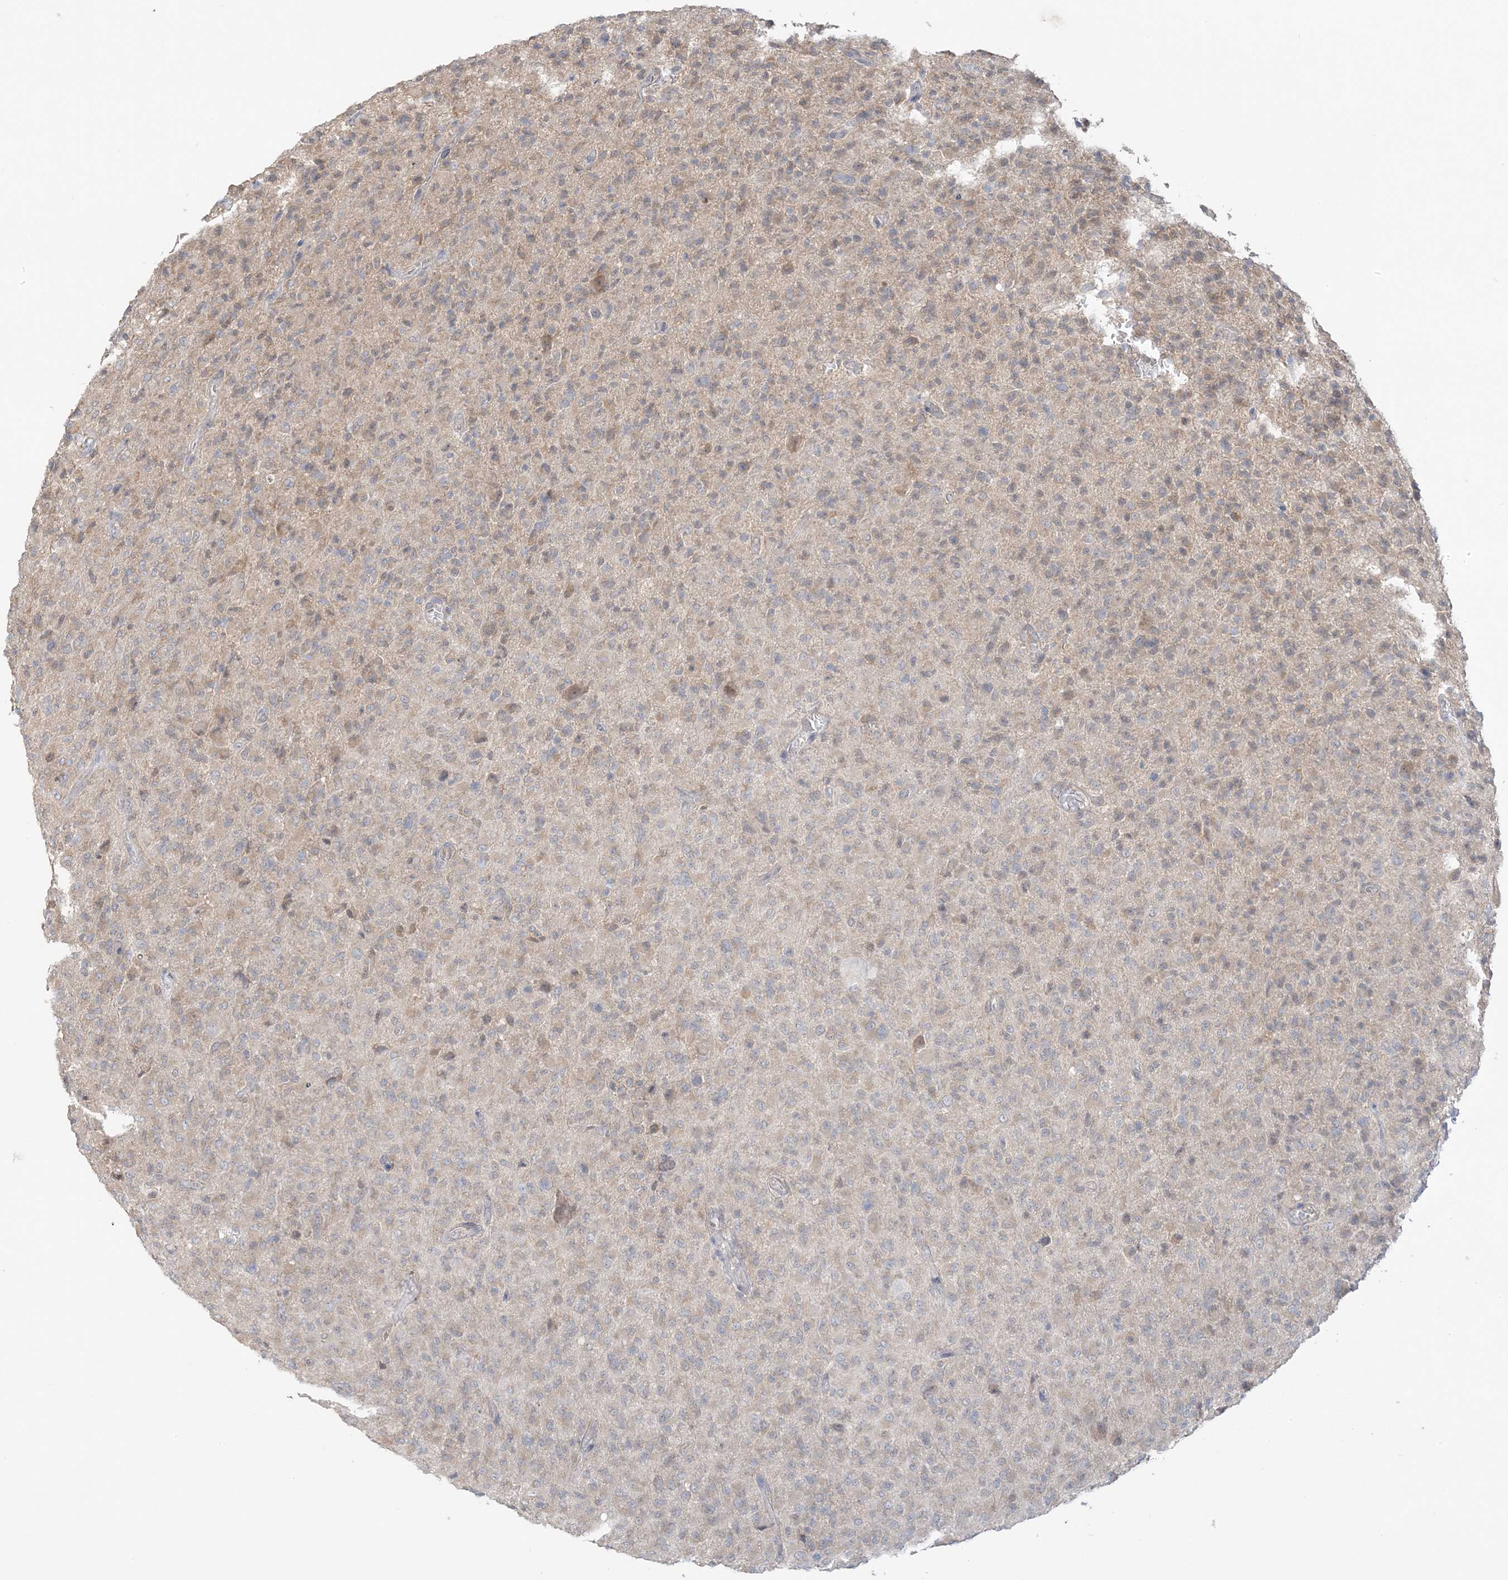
{"staining": {"intensity": "weak", "quantity": "<25%", "location": "cytoplasmic/membranous"}, "tissue": "glioma", "cell_type": "Tumor cells", "image_type": "cancer", "snomed": [{"axis": "morphology", "description": "Glioma, malignant, High grade"}, {"axis": "topography", "description": "Brain"}], "caption": "Immunohistochemistry micrograph of neoplastic tissue: glioma stained with DAB (3,3'-diaminobenzidine) exhibits no significant protein expression in tumor cells.", "gene": "EEFSEC", "patient": {"sex": "female", "age": 57}}